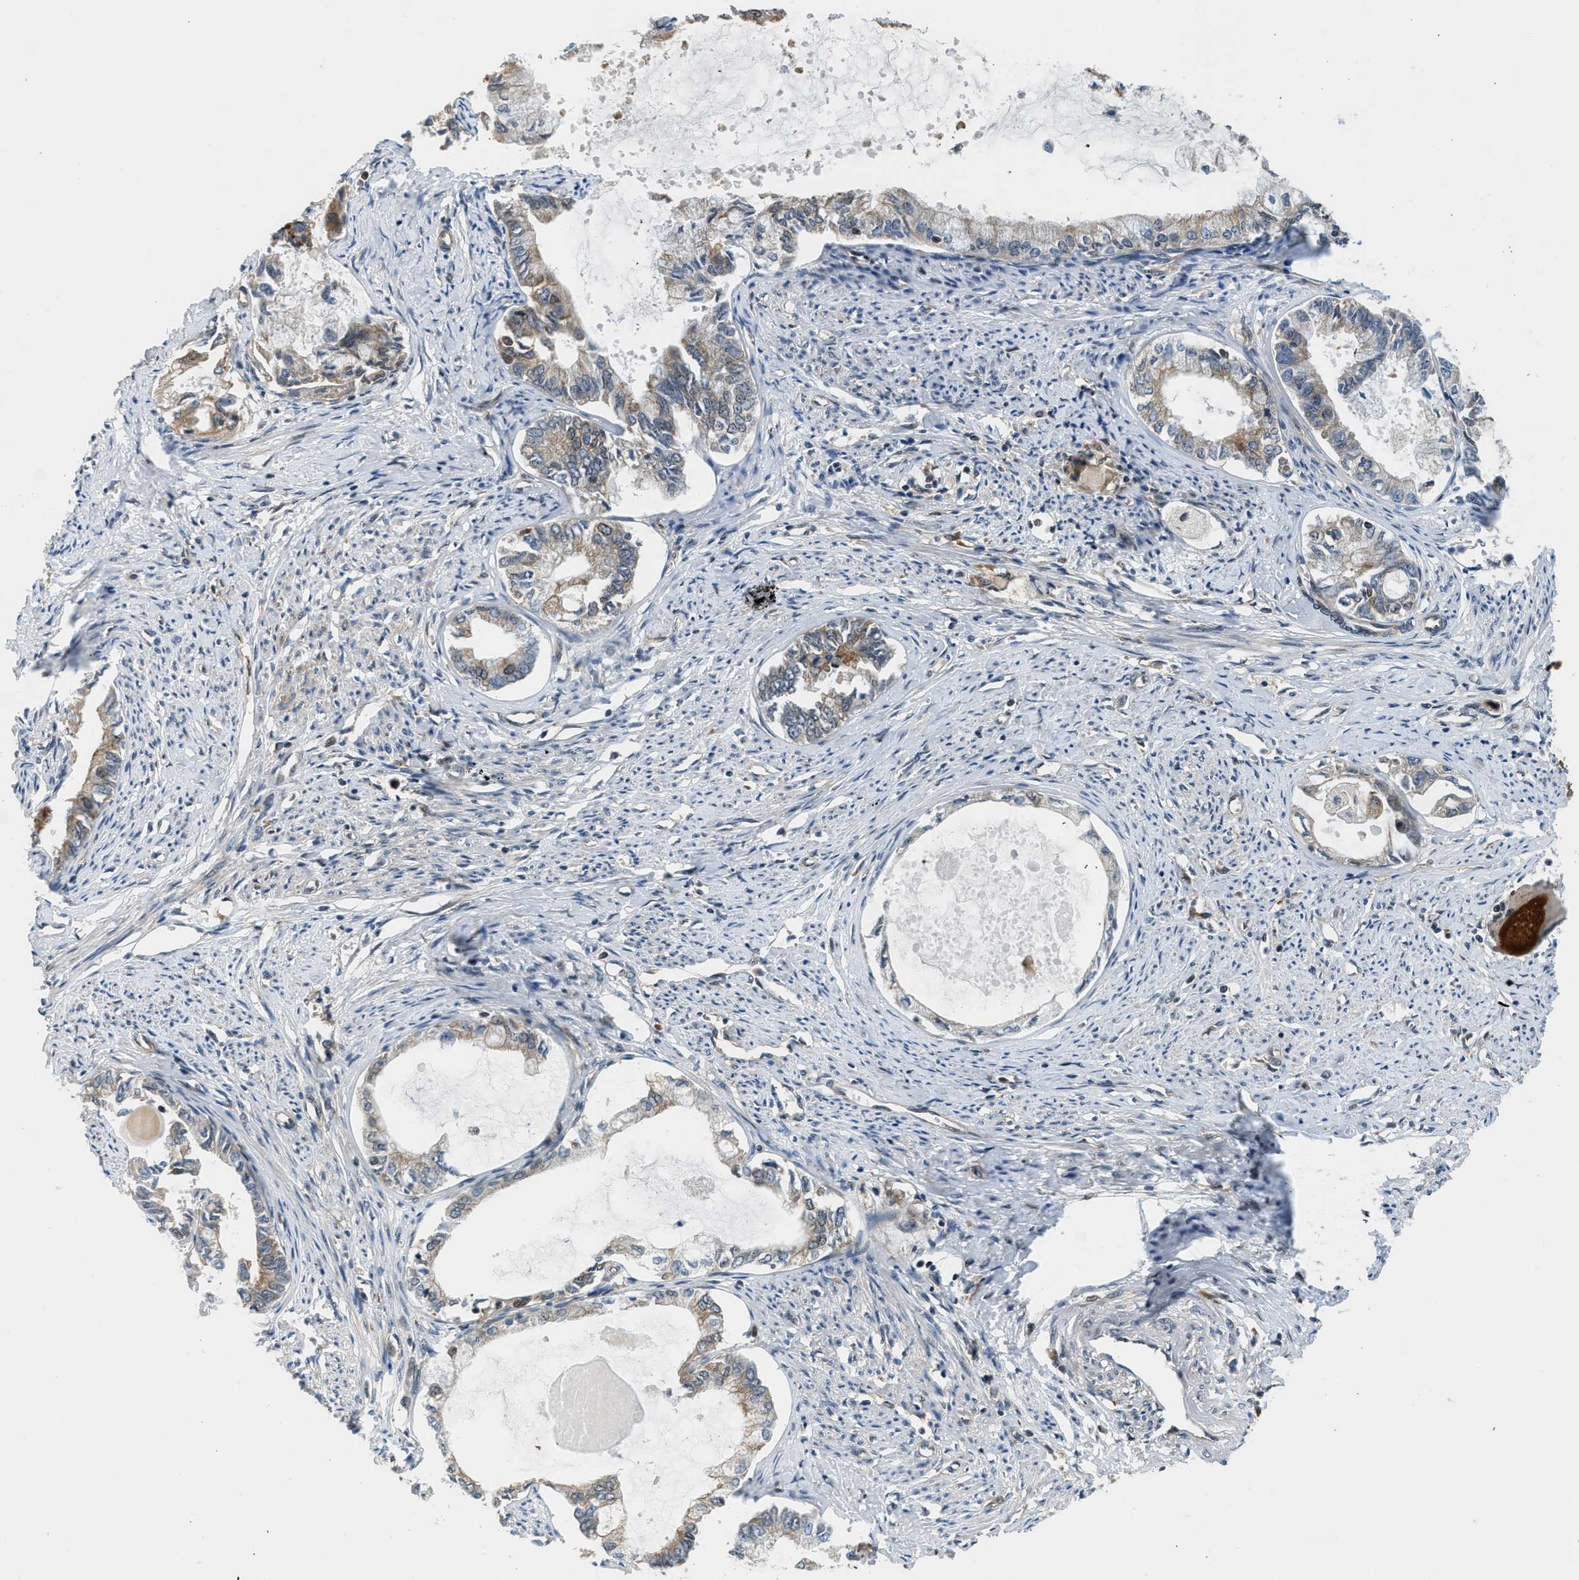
{"staining": {"intensity": "moderate", "quantity": "<25%", "location": "cytoplasmic/membranous"}, "tissue": "endometrial cancer", "cell_type": "Tumor cells", "image_type": "cancer", "snomed": [{"axis": "morphology", "description": "Adenocarcinoma, NOS"}, {"axis": "topography", "description": "Endometrium"}], "caption": "The photomicrograph reveals a brown stain indicating the presence of a protein in the cytoplasmic/membranous of tumor cells in adenocarcinoma (endometrial).", "gene": "RETREG3", "patient": {"sex": "female", "age": 86}}